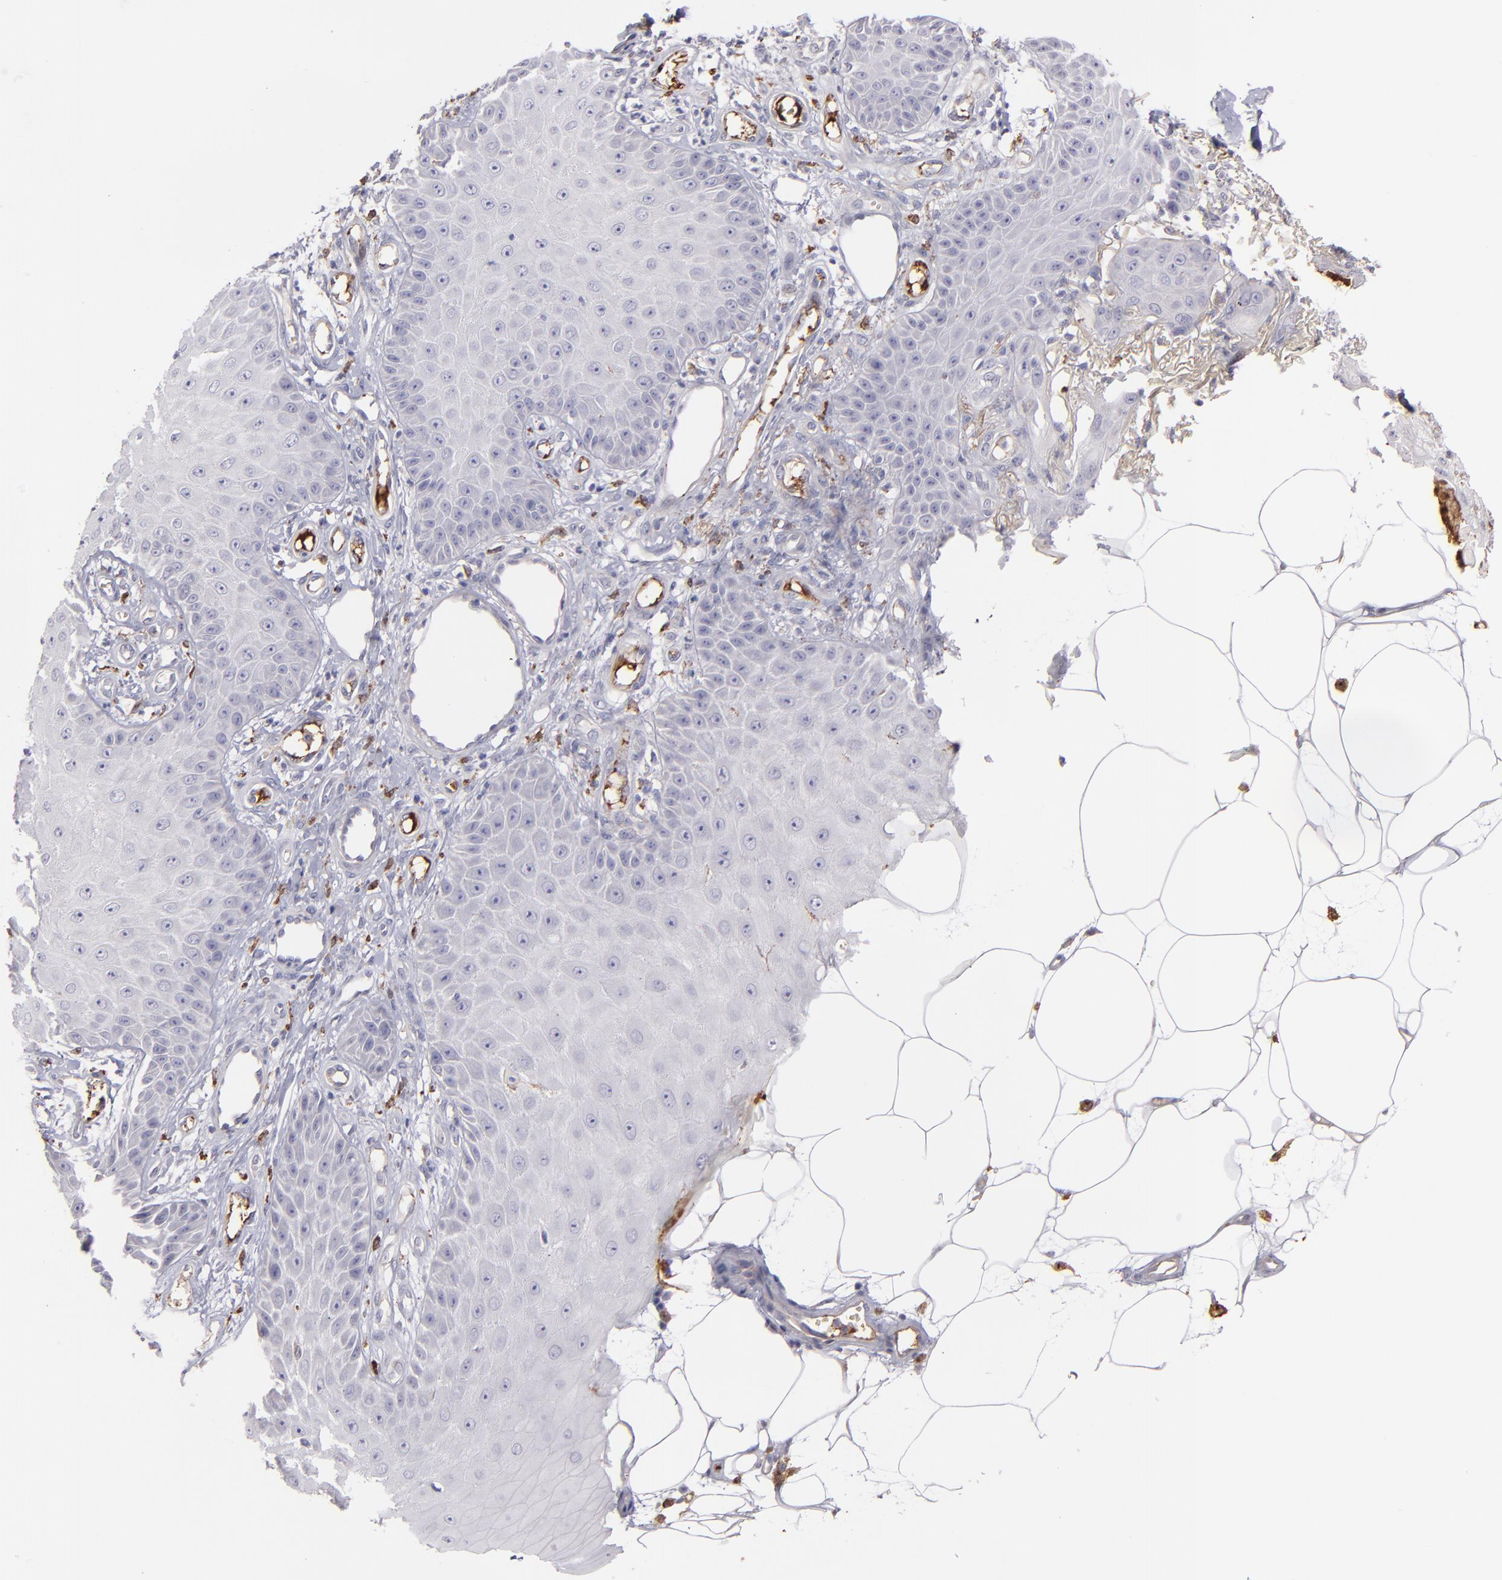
{"staining": {"intensity": "negative", "quantity": "none", "location": "none"}, "tissue": "skin cancer", "cell_type": "Tumor cells", "image_type": "cancer", "snomed": [{"axis": "morphology", "description": "Squamous cell carcinoma, NOS"}, {"axis": "topography", "description": "Skin"}], "caption": "A photomicrograph of squamous cell carcinoma (skin) stained for a protein reveals no brown staining in tumor cells.", "gene": "C1QA", "patient": {"sex": "female", "age": 40}}